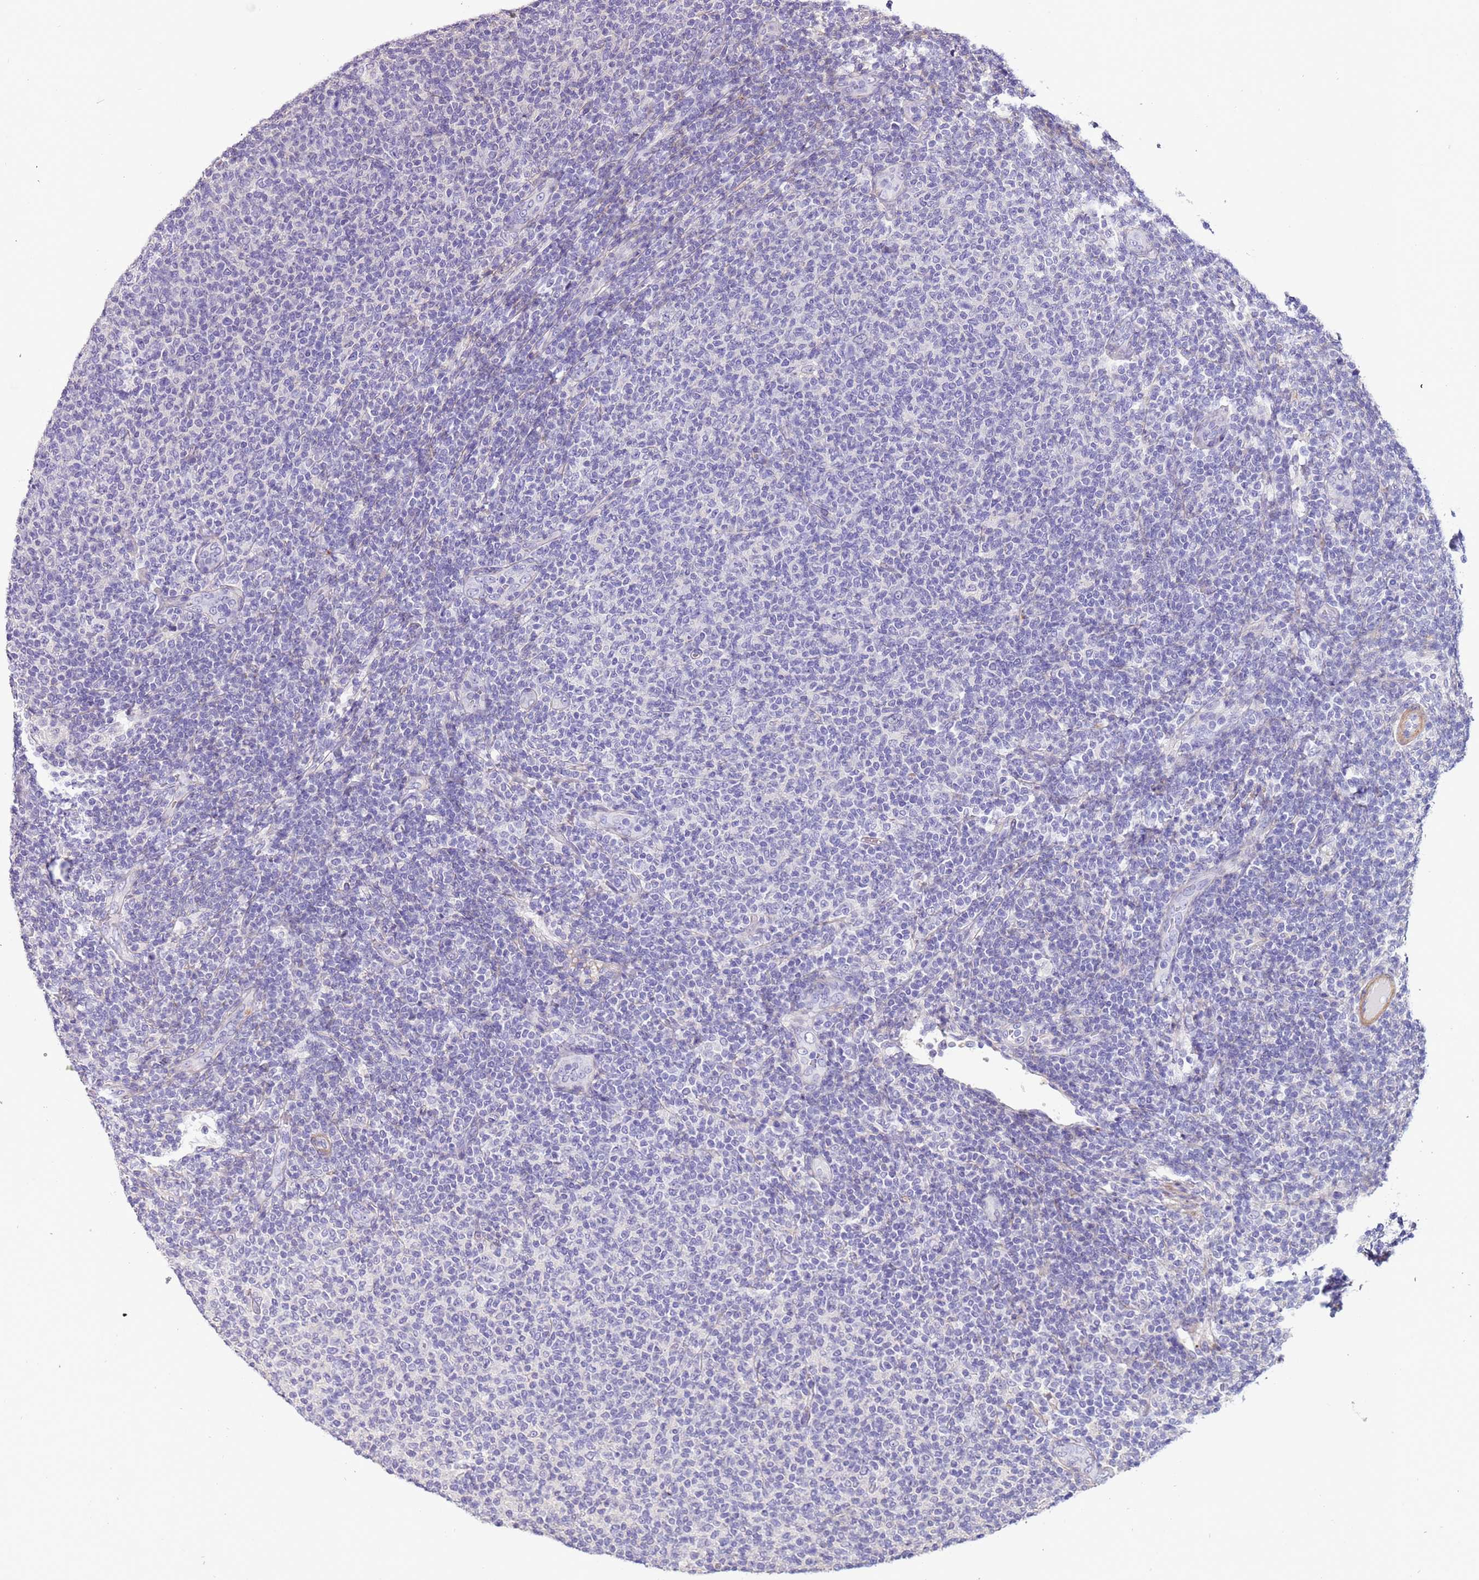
{"staining": {"intensity": "negative", "quantity": "none", "location": "none"}, "tissue": "lymphoma", "cell_type": "Tumor cells", "image_type": "cancer", "snomed": [{"axis": "morphology", "description": "Malignant lymphoma, non-Hodgkin's type, Low grade"}, {"axis": "topography", "description": "Lymph node"}], "caption": "Immunohistochemistry histopathology image of neoplastic tissue: low-grade malignant lymphoma, non-Hodgkin's type stained with DAB demonstrates no significant protein positivity in tumor cells.", "gene": "PCGF2", "patient": {"sex": "male", "age": 66}}